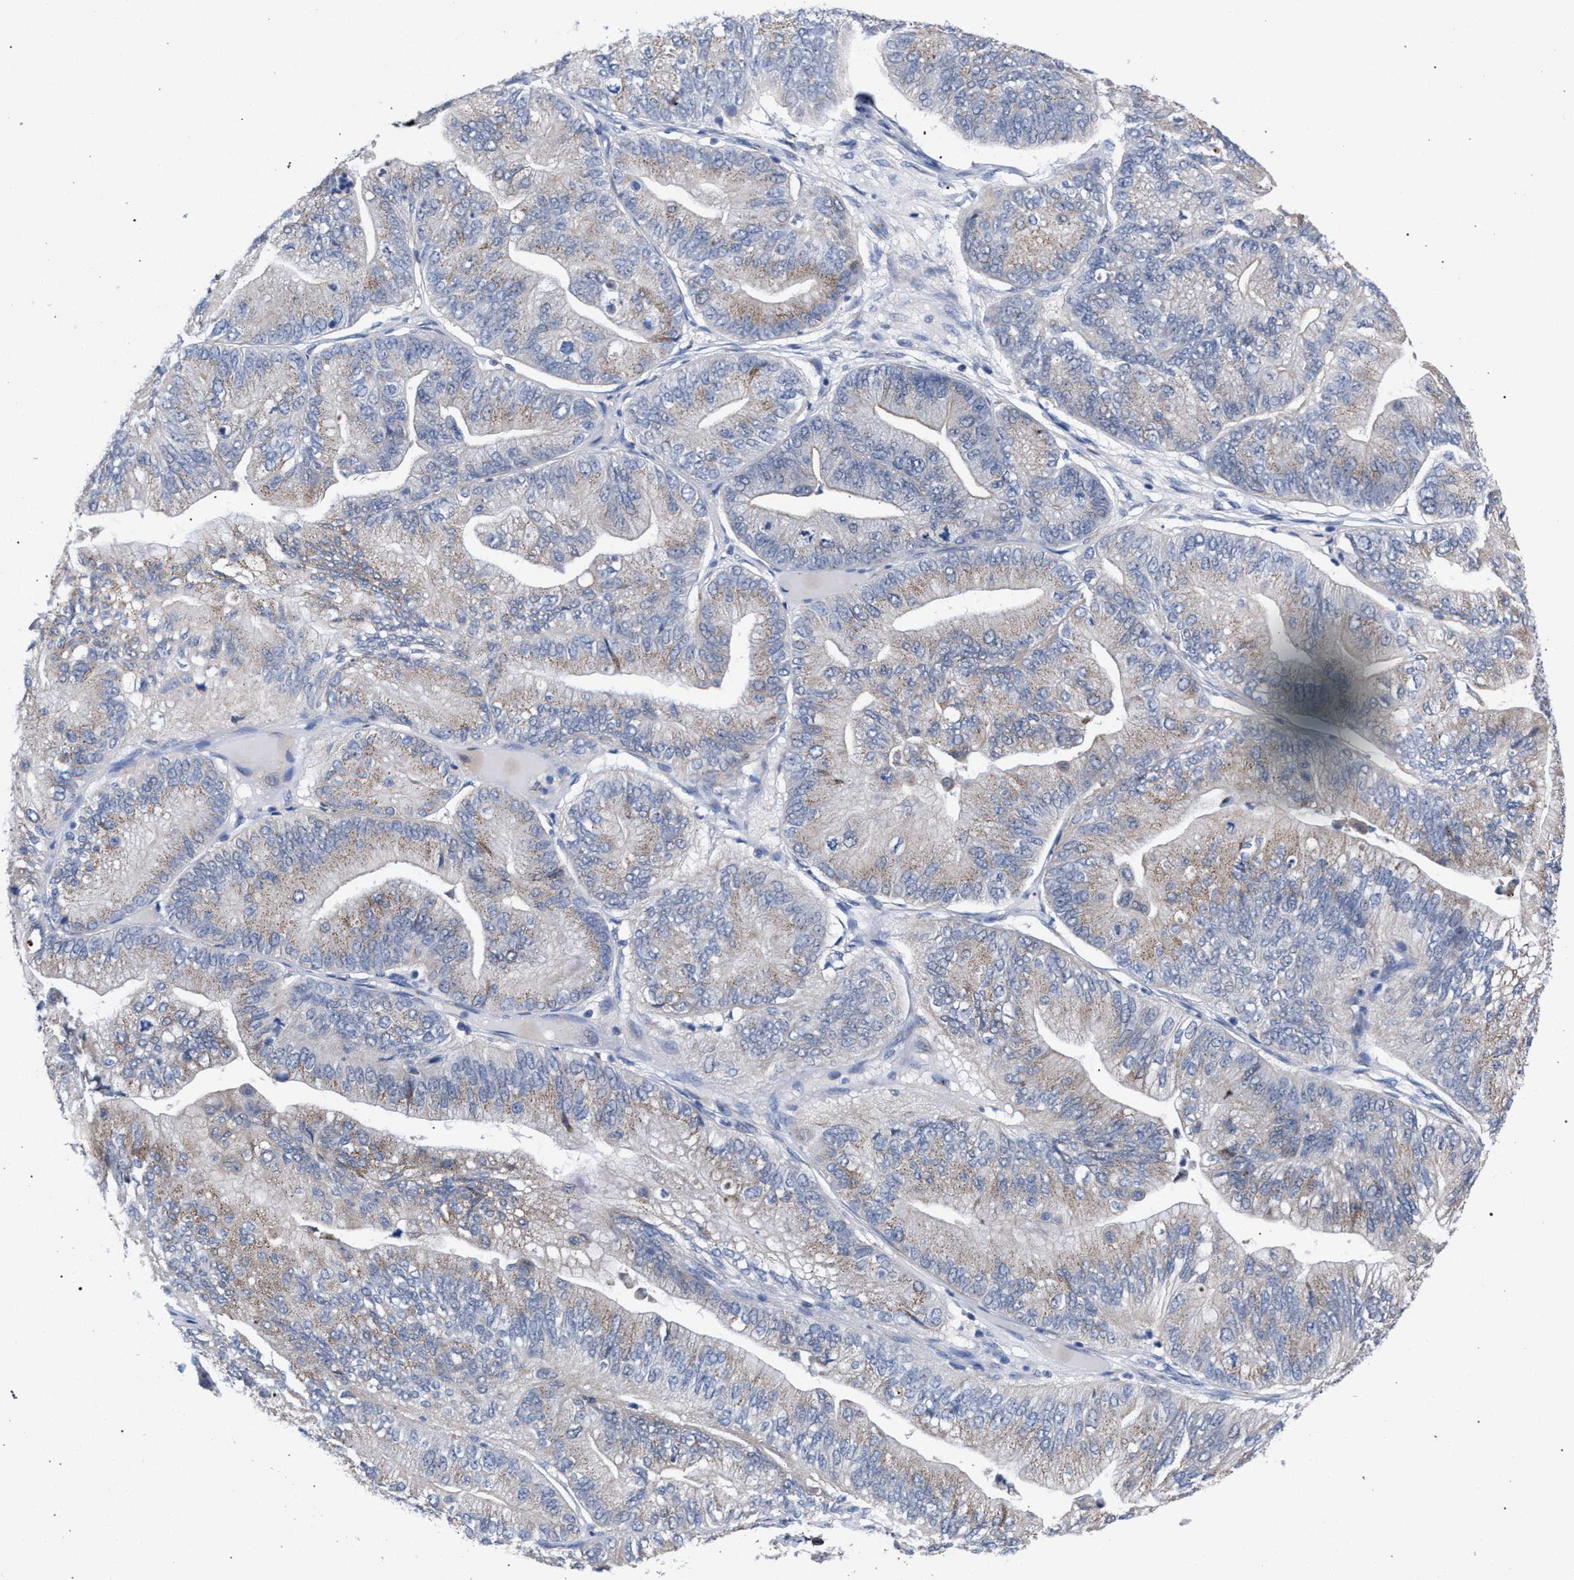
{"staining": {"intensity": "weak", "quantity": ">75%", "location": "cytoplasmic/membranous"}, "tissue": "ovarian cancer", "cell_type": "Tumor cells", "image_type": "cancer", "snomed": [{"axis": "morphology", "description": "Cystadenocarcinoma, mucinous, NOS"}, {"axis": "topography", "description": "Ovary"}], "caption": "Immunohistochemical staining of mucinous cystadenocarcinoma (ovarian) exhibits weak cytoplasmic/membranous protein staining in approximately >75% of tumor cells.", "gene": "GOLGA2", "patient": {"sex": "female", "age": 61}}